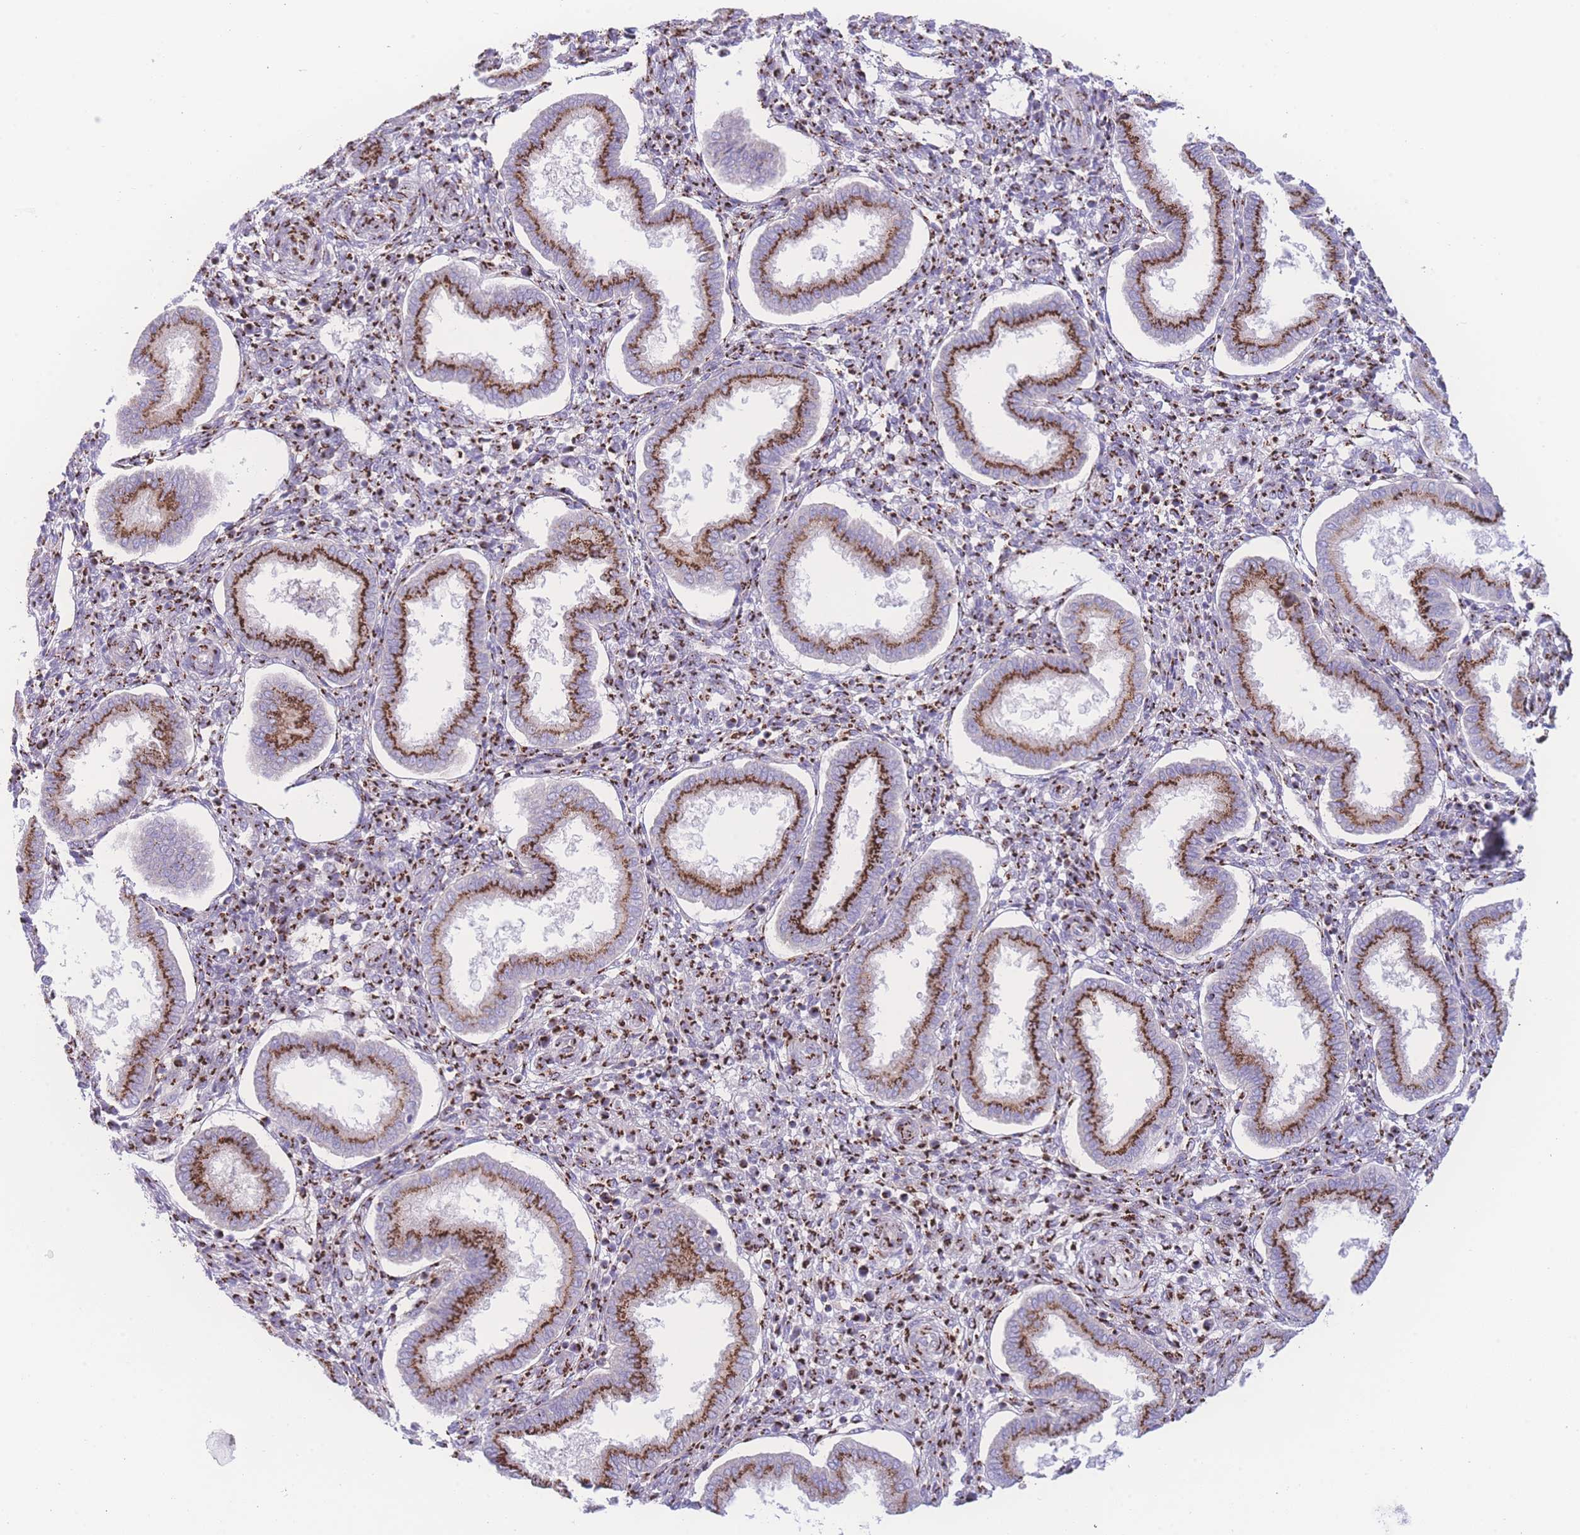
{"staining": {"intensity": "strong", "quantity": ">75%", "location": "cytoplasmic/membranous"}, "tissue": "endometrium", "cell_type": "Cells in endometrial stroma", "image_type": "normal", "snomed": [{"axis": "morphology", "description": "Normal tissue, NOS"}, {"axis": "topography", "description": "Endometrium"}], "caption": "Immunohistochemistry (IHC) (DAB) staining of normal human endometrium exhibits strong cytoplasmic/membranous protein staining in about >75% of cells in endometrial stroma. The staining was performed using DAB (3,3'-diaminobenzidine) to visualize the protein expression in brown, while the nuclei were stained in blue with hematoxylin (Magnification: 20x).", "gene": "GOLM2", "patient": {"sex": "female", "age": 24}}